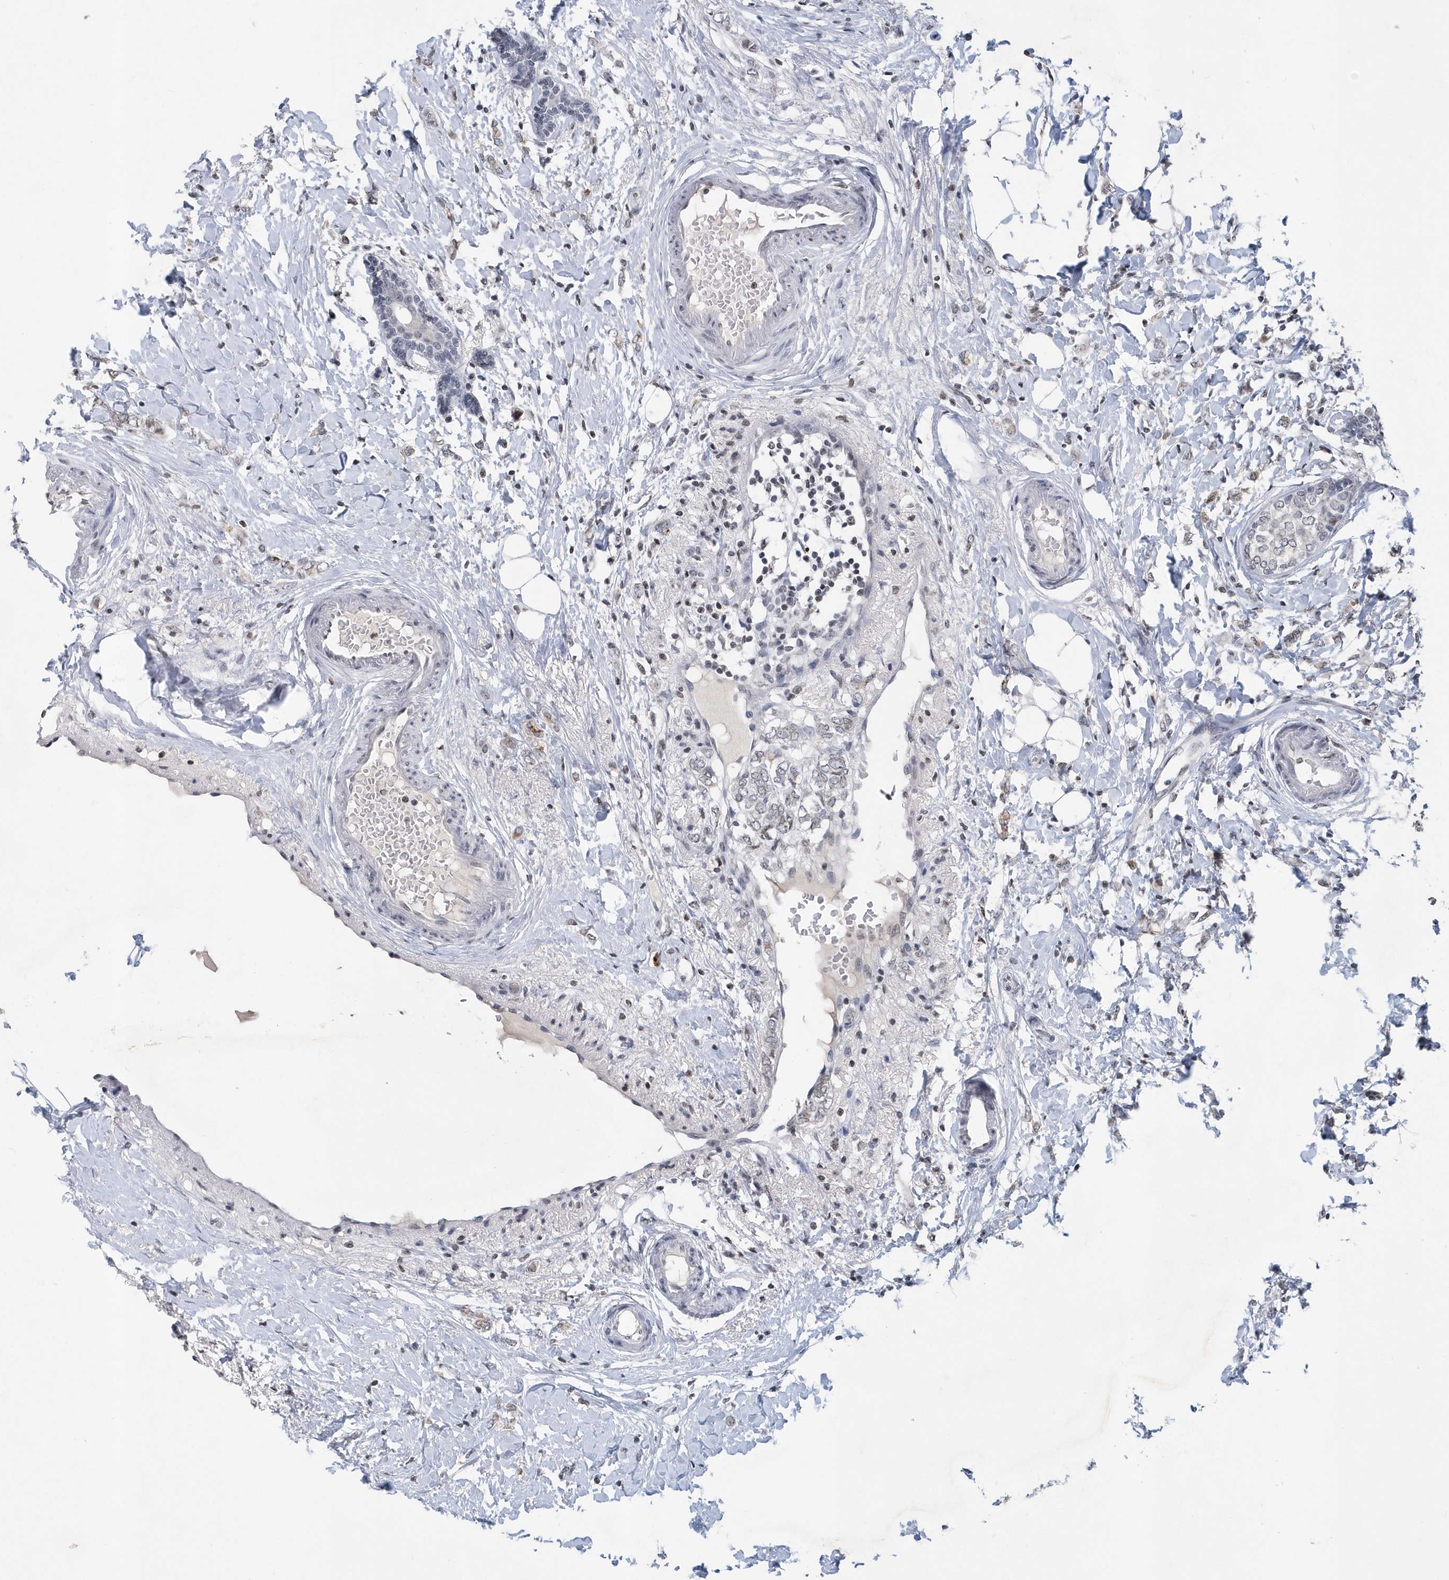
{"staining": {"intensity": "negative", "quantity": "none", "location": "none"}, "tissue": "breast cancer", "cell_type": "Tumor cells", "image_type": "cancer", "snomed": [{"axis": "morphology", "description": "Normal tissue, NOS"}, {"axis": "morphology", "description": "Lobular carcinoma"}, {"axis": "topography", "description": "Breast"}], "caption": "Tumor cells are negative for protein expression in human breast lobular carcinoma.", "gene": "VWA5B2", "patient": {"sex": "female", "age": 47}}